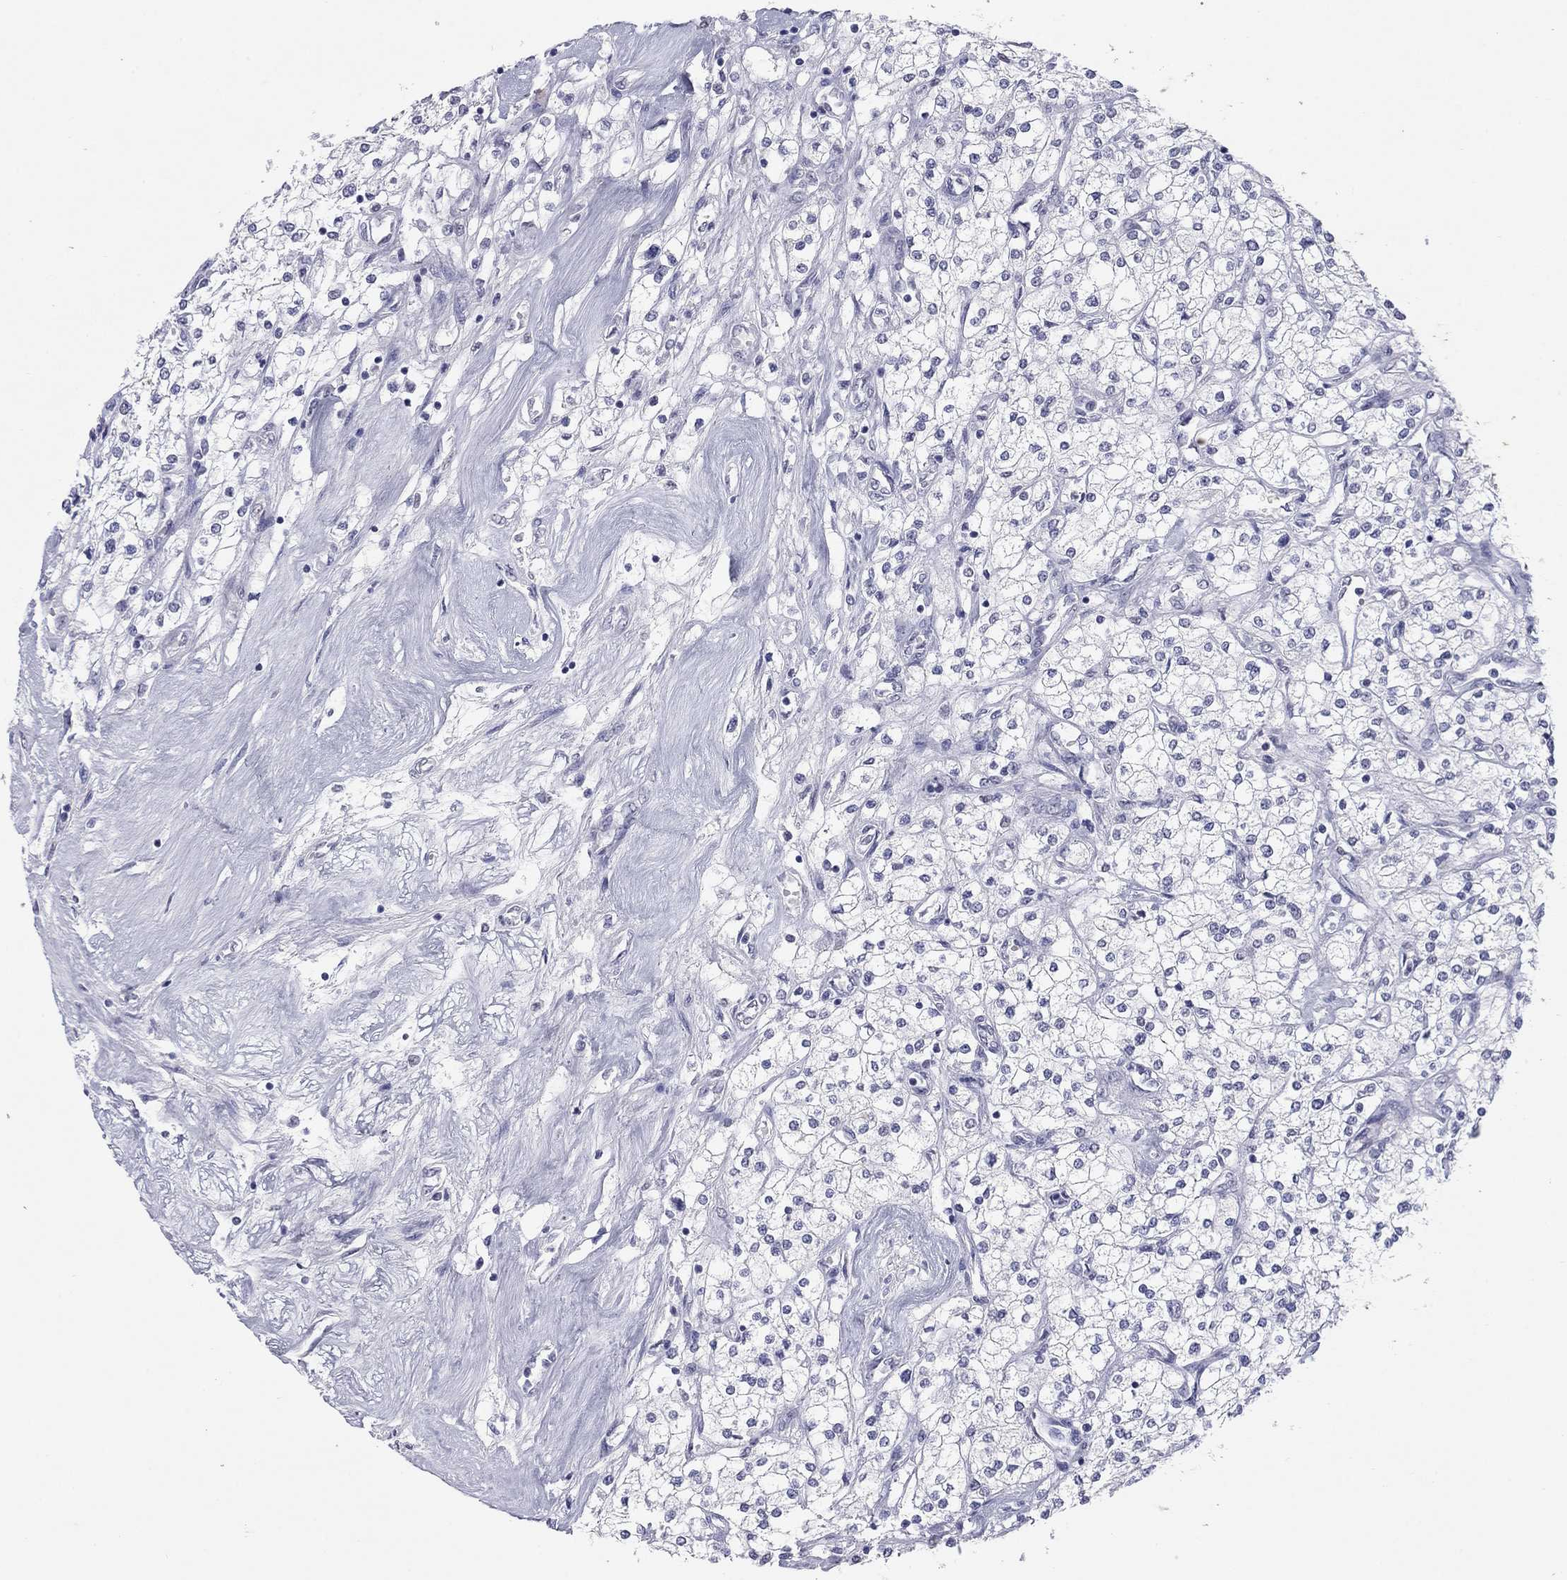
{"staining": {"intensity": "negative", "quantity": "none", "location": "none"}, "tissue": "renal cancer", "cell_type": "Tumor cells", "image_type": "cancer", "snomed": [{"axis": "morphology", "description": "Adenocarcinoma, NOS"}, {"axis": "topography", "description": "Kidney"}], "caption": "Immunohistochemistry histopathology image of neoplastic tissue: human renal cancer (adenocarcinoma) stained with DAB (3,3'-diaminobenzidine) exhibits no significant protein expression in tumor cells.", "gene": "KRT75", "patient": {"sex": "male", "age": 80}}